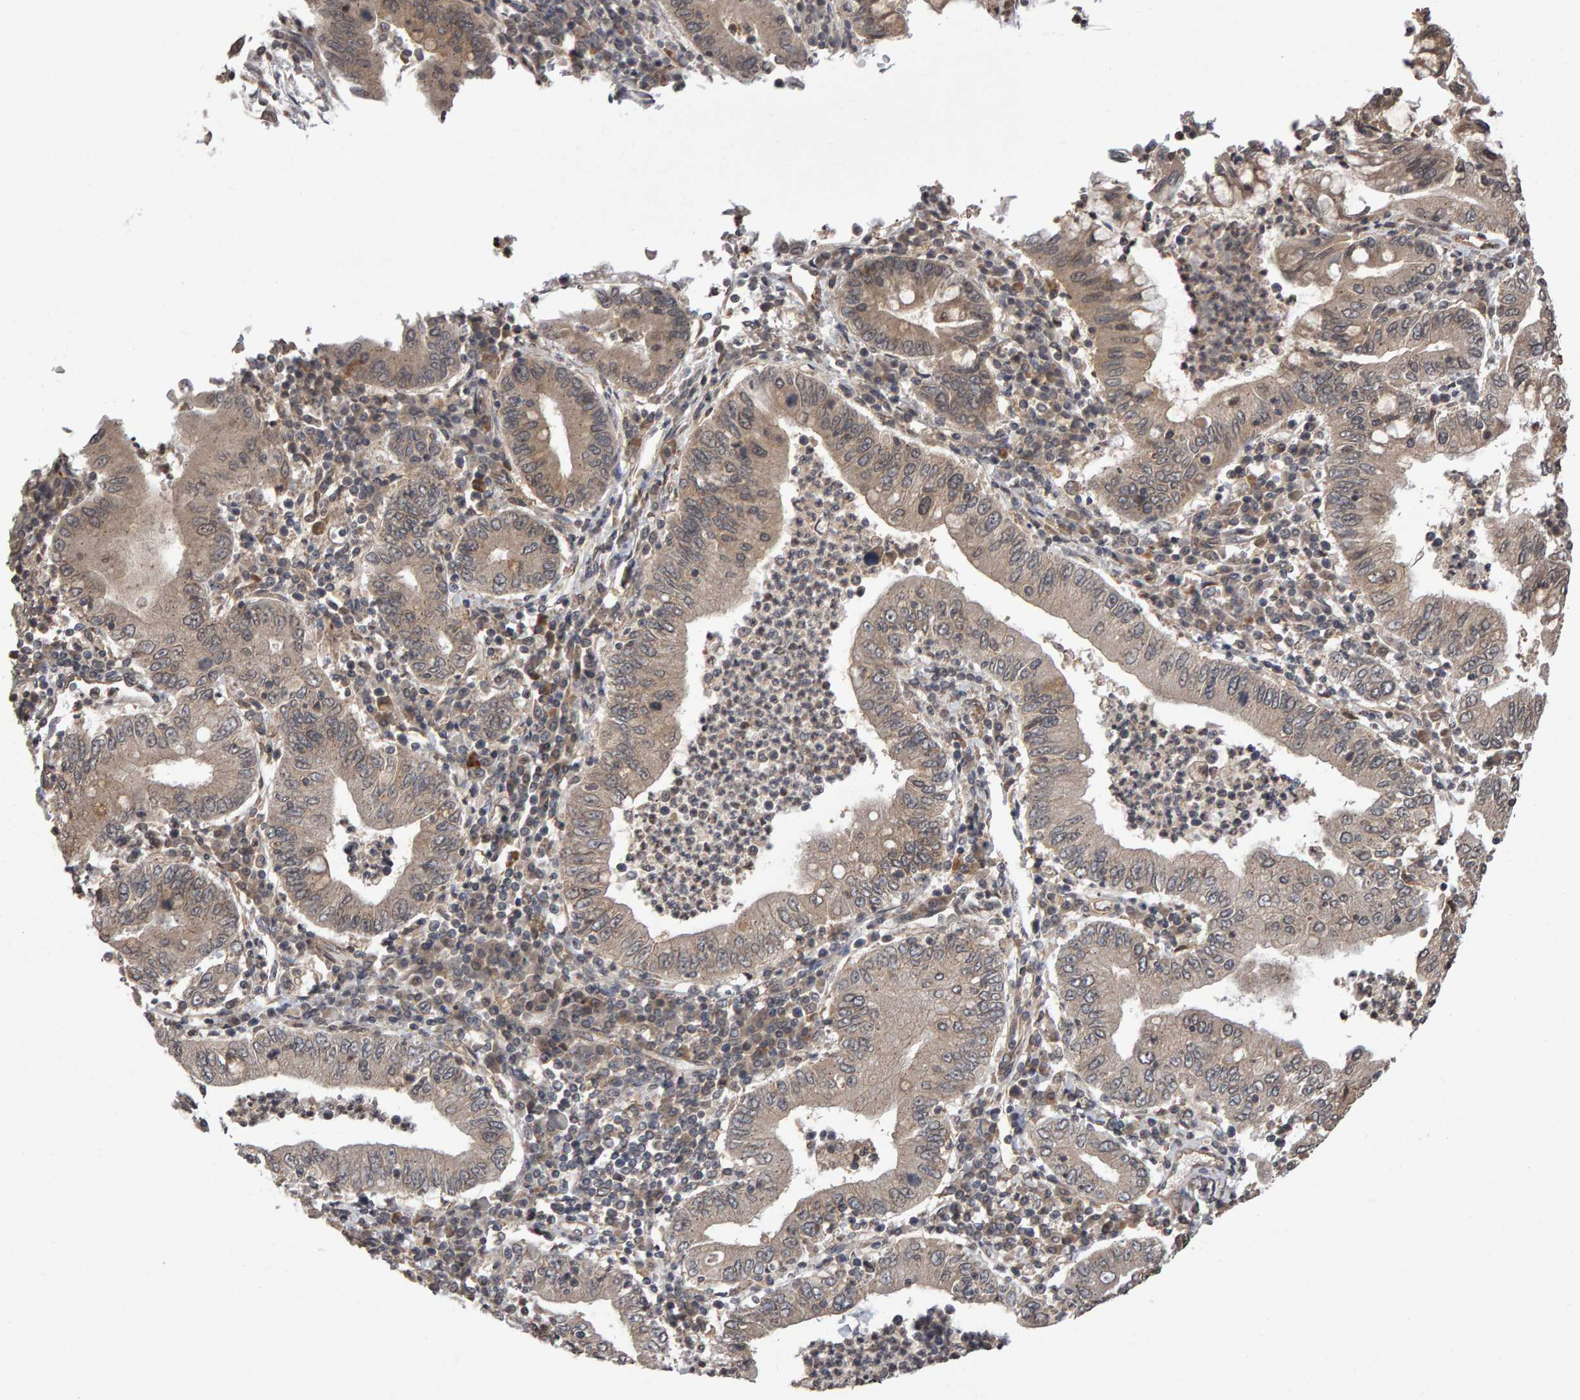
{"staining": {"intensity": "weak", "quantity": ">75%", "location": "cytoplasmic/membranous"}, "tissue": "stomach cancer", "cell_type": "Tumor cells", "image_type": "cancer", "snomed": [{"axis": "morphology", "description": "Normal tissue, NOS"}, {"axis": "morphology", "description": "Adenocarcinoma, NOS"}, {"axis": "topography", "description": "Esophagus"}, {"axis": "topography", "description": "Stomach, upper"}, {"axis": "topography", "description": "Peripheral nerve tissue"}], "caption": "Protein expression by immunohistochemistry (IHC) reveals weak cytoplasmic/membranous positivity in approximately >75% of tumor cells in stomach adenocarcinoma.", "gene": "SCRIB", "patient": {"sex": "male", "age": 62}}